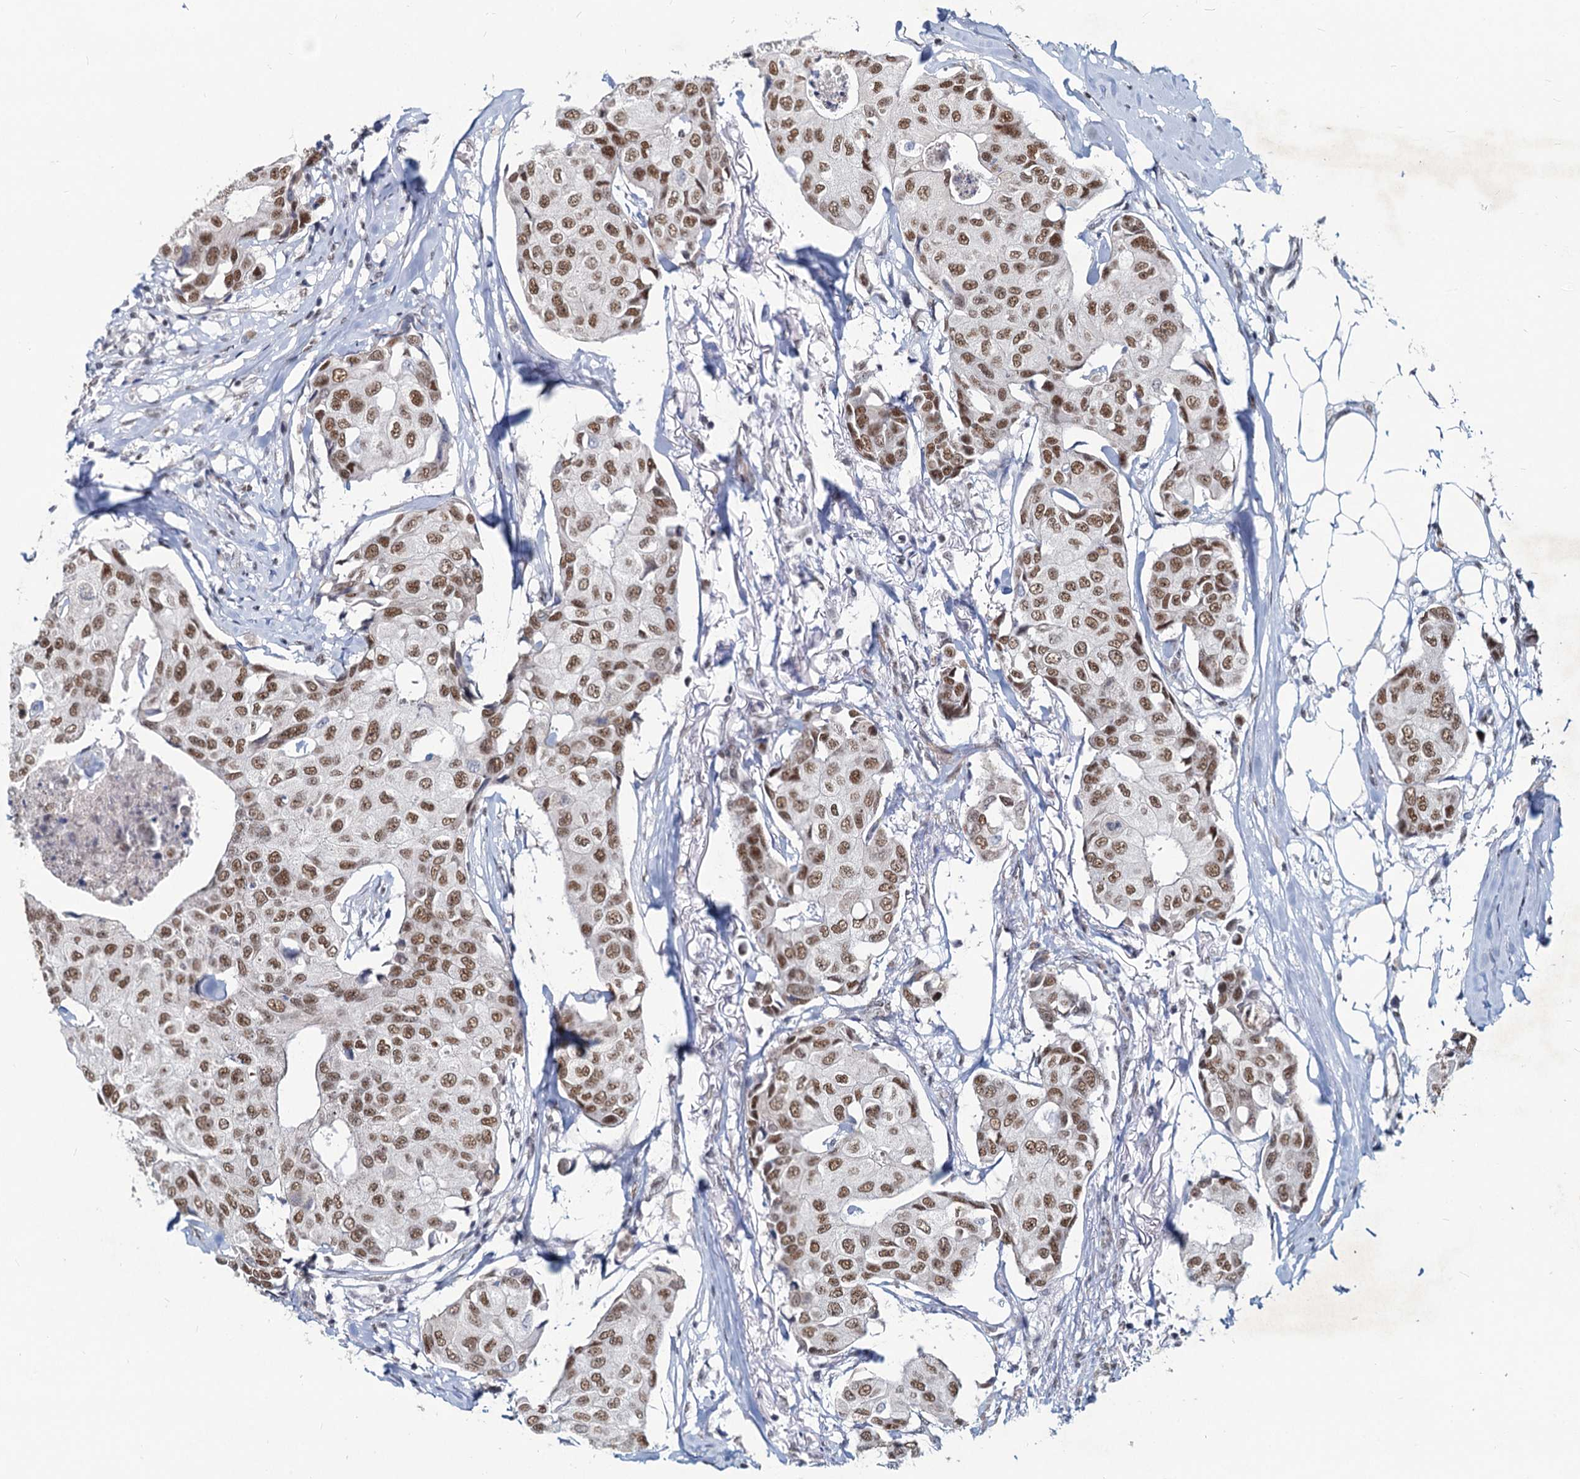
{"staining": {"intensity": "moderate", "quantity": ">75%", "location": "nuclear"}, "tissue": "breast cancer", "cell_type": "Tumor cells", "image_type": "cancer", "snomed": [{"axis": "morphology", "description": "Duct carcinoma"}, {"axis": "topography", "description": "Breast"}], "caption": "Brown immunohistochemical staining in breast infiltrating ductal carcinoma displays moderate nuclear positivity in about >75% of tumor cells.", "gene": "METTL14", "patient": {"sex": "female", "age": 80}}